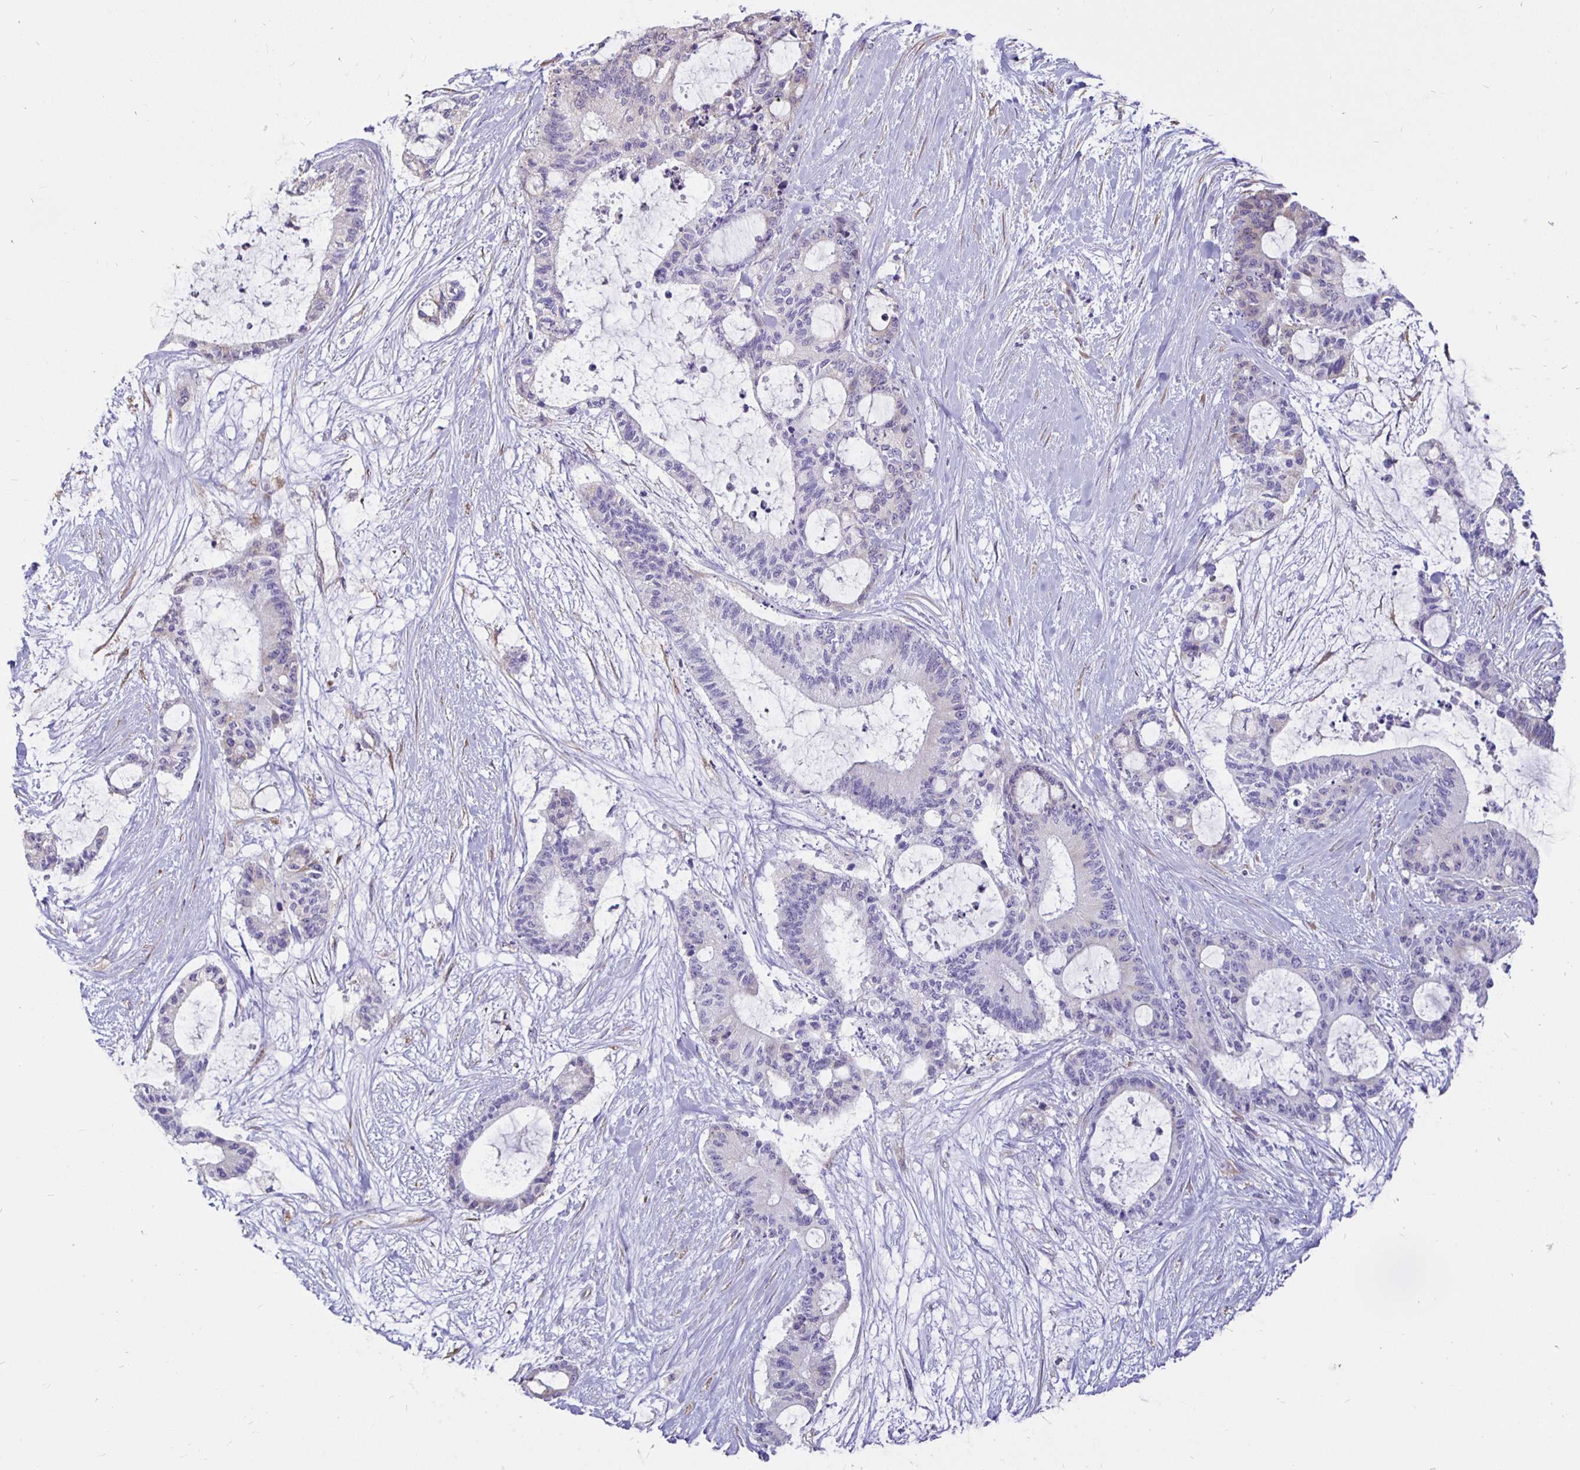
{"staining": {"intensity": "negative", "quantity": "none", "location": "none"}, "tissue": "liver cancer", "cell_type": "Tumor cells", "image_type": "cancer", "snomed": [{"axis": "morphology", "description": "Normal tissue, NOS"}, {"axis": "morphology", "description": "Cholangiocarcinoma"}, {"axis": "topography", "description": "Liver"}, {"axis": "topography", "description": "Peripheral nerve tissue"}], "caption": "This is a image of IHC staining of liver cholangiocarcinoma, which shows no positivity in tumor cells.", "gene": "DNAI2", "patient": {"sex": "female", "age": 73}}